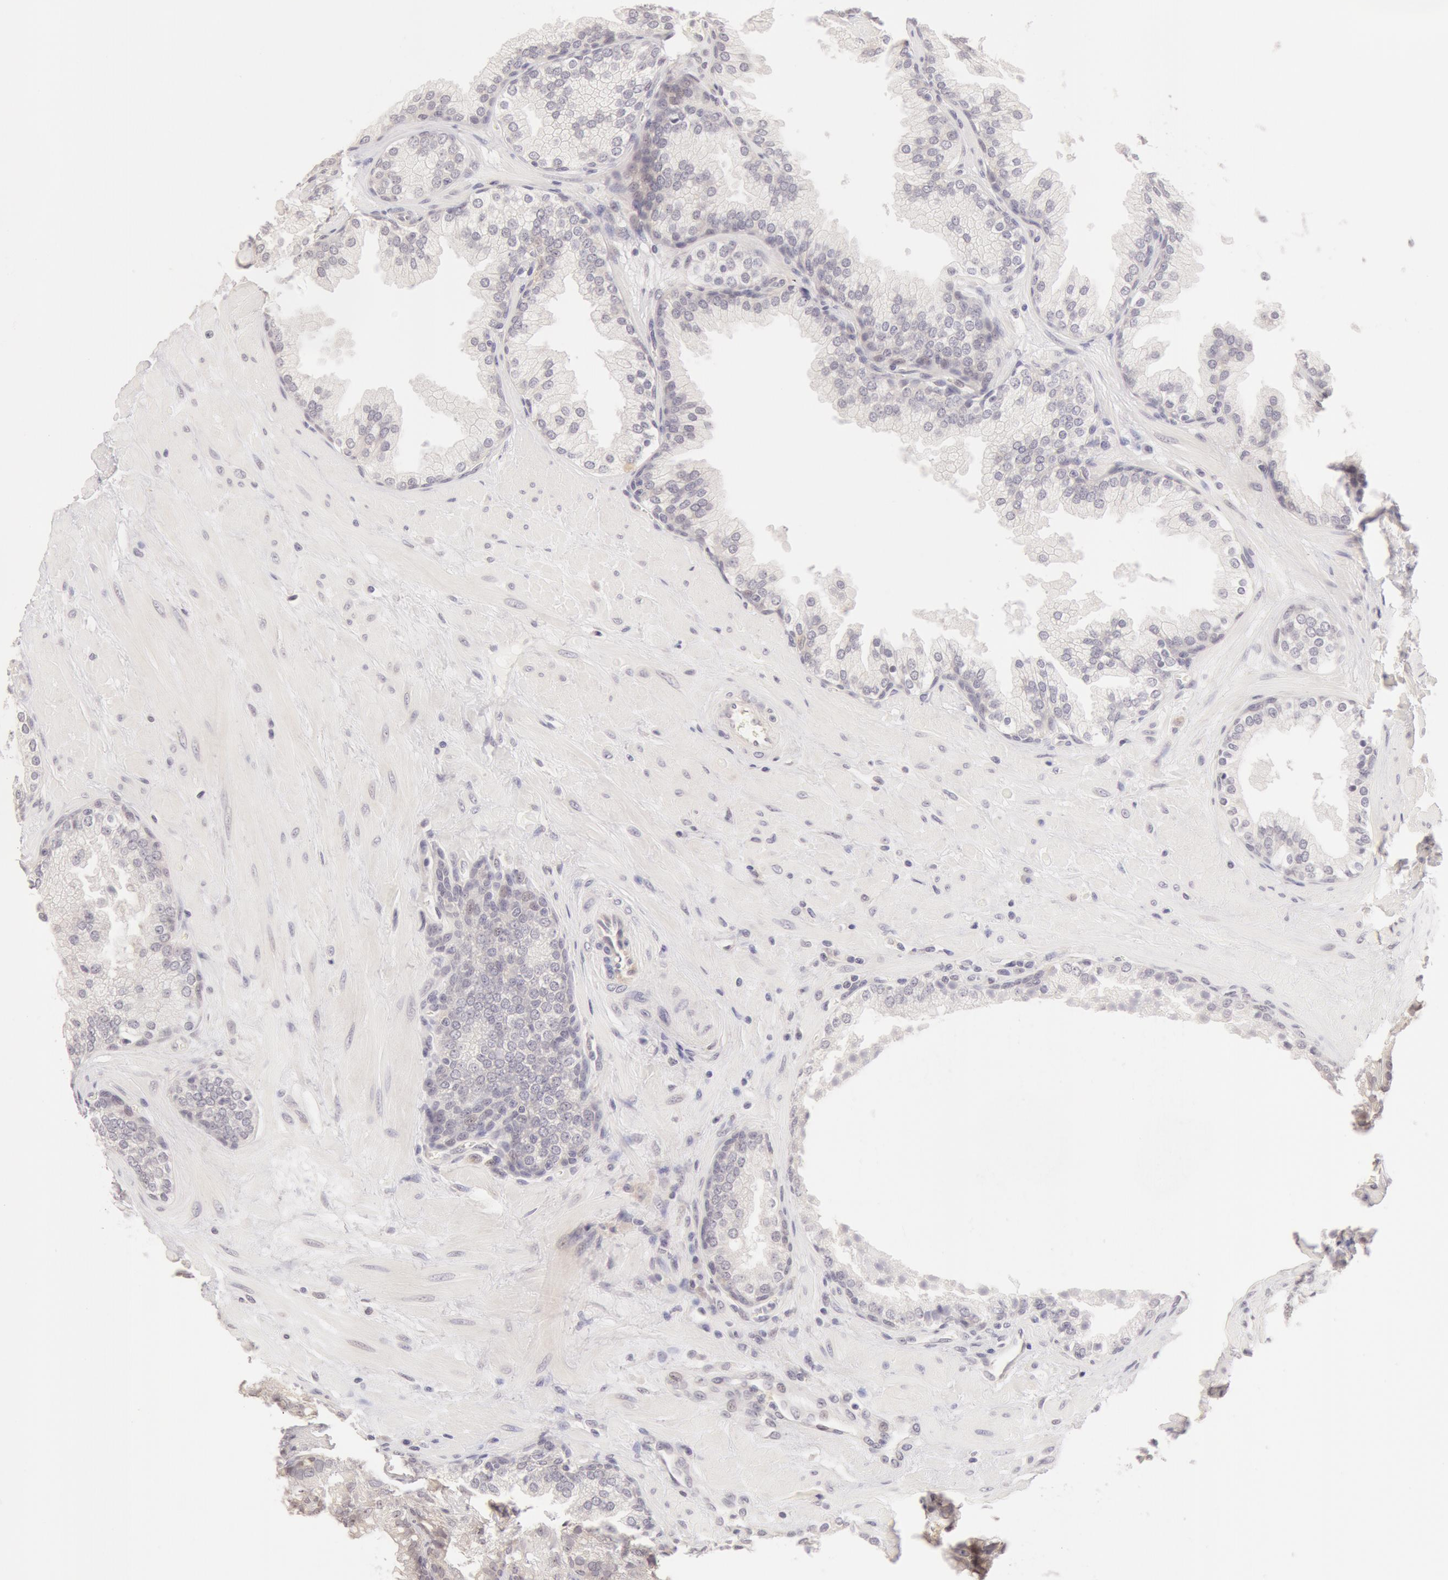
{"staining": {"intensity": "negative", "quantity": "none", "location": "none"}, "tissue": "prostate", "cell_type": "Glandular cells", "image_type": "normal", "snomed": [{"axis": "morphology", "description": "Normal tissue, NOS"}, {"axis": "topography", "description": "Prostate"}], "caption": "Micrograph shows no significant protein staining in glandular cells of normal prostate. (DAB (3,3'-diaminobenzidine) immunohistochemistry (IHC) with hematoxylin counter stain).", "gene": "ZNF597", "patient": {"sex": "male", "age": 51}}